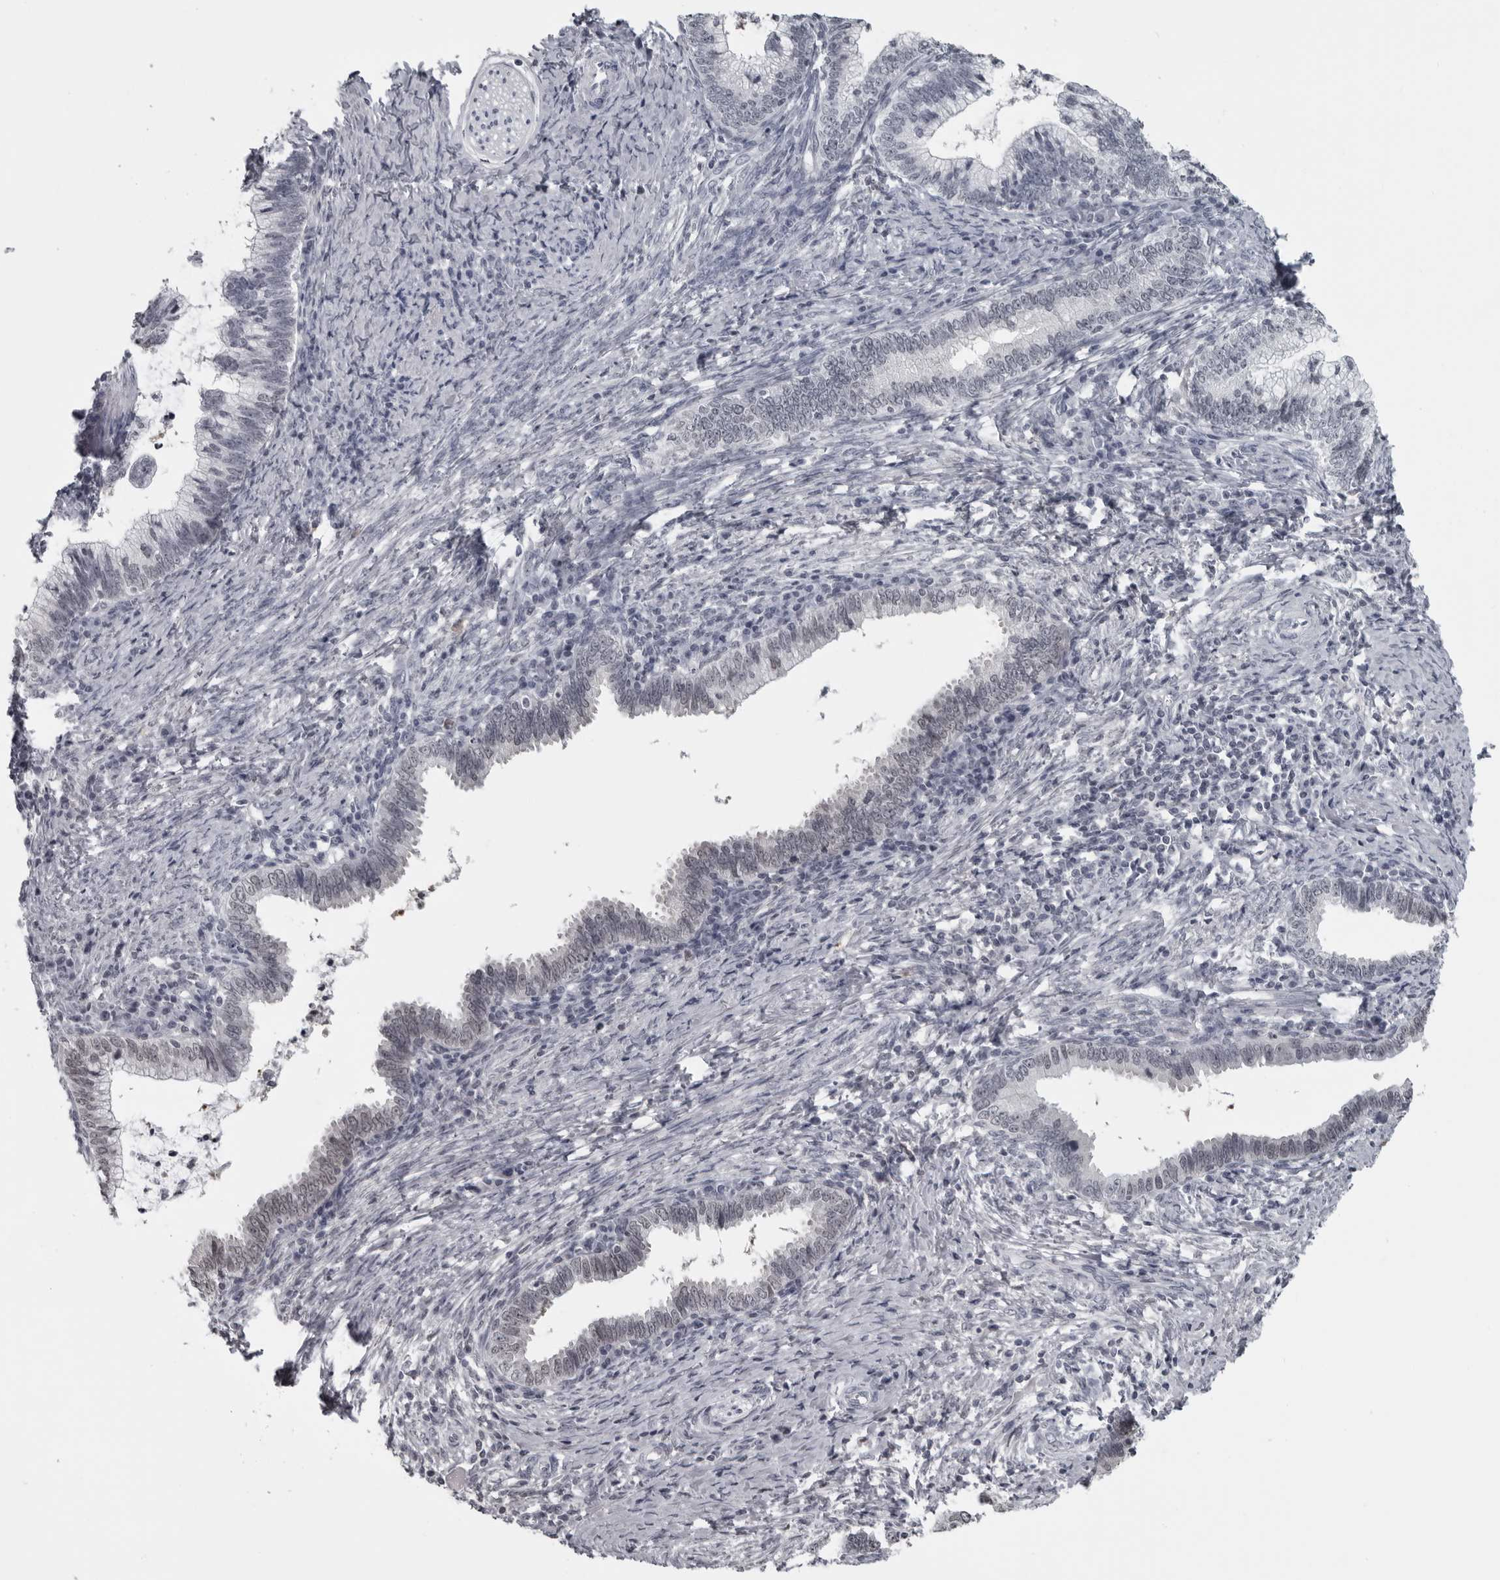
{"staining": {"intensity": "negative", "quantity": "none", "location": "none"}, "tissue": "cervical cancer", "cell_type": "Tumor cells", "image_type": "cancer", "snomed": [{"axis": "morphology", "description": "Adenocarcinoma, NOS"}, {"axis": "topography", "description": "Cervix"}], "caption": "DAB immunohistochemical staining of human cervical cancer demonstrates no significant staining in tumor cells.", "gene": "LZIC", "patient": {"sex": "female", "age": 36}}